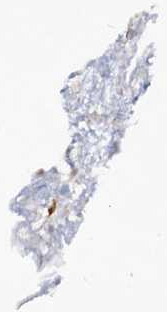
{"staining": {"intensity": "moderate", "quantity": ">75%", "location": "cytoplasmic/membranous"}, "tissue": "gallbladder", "cell_type": "Glandular cells", "image_type": "normal", "snomed": [{"axis": "morphology", "description": "Normal tissue, NOS"}, {"axis": "topography", "description": "Gallbladder"}], "caption": "Protein staining of unremarkable gallbladder displays moderate cytoplasmic/membranous positivity in about >75% of glandular cells. (DAB (3,3'-diaminobenzidine) IHC with brightfield microscopy, high magnification).", "gene": "MRPL48", "patient": {"sex": "female", "age": 64}}